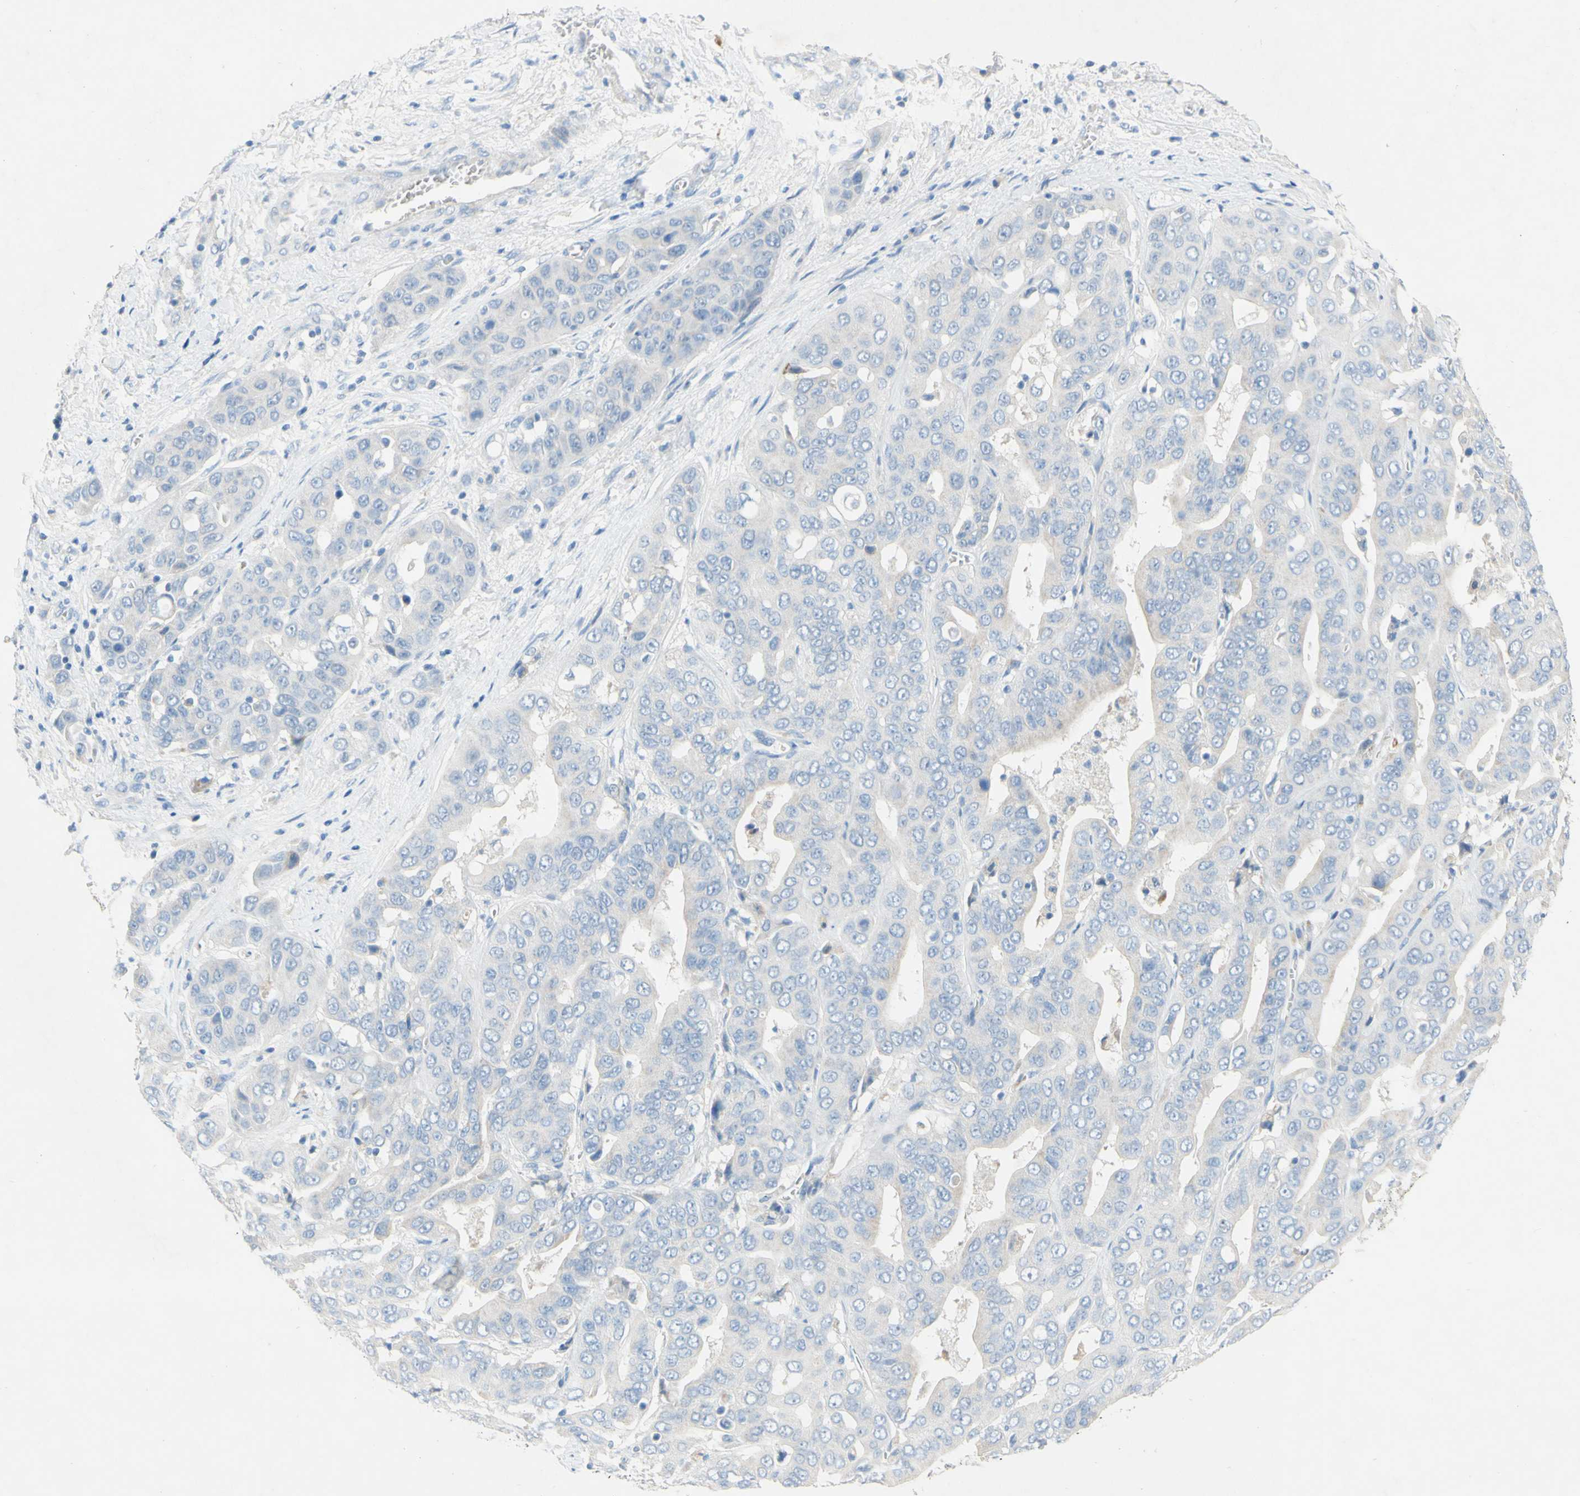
{"staining": {"intensity": "negative", "quantity": "none", "location": "none"}, "tissue": "liver cancer", "cell_type": "Tumor cells", "image_type": "cancer", "snomed": [{"axis": "morphology", "description": "Cholangiocarcinoma"}, {"axis": "topography", "description": "Liver"}], "caption": "Image shows no significant protein expression in tumor cells of liver cancer (cholangiocarcinoma).", "gene": "ACADL", "patient": {"sex": "female", "age": 52}}